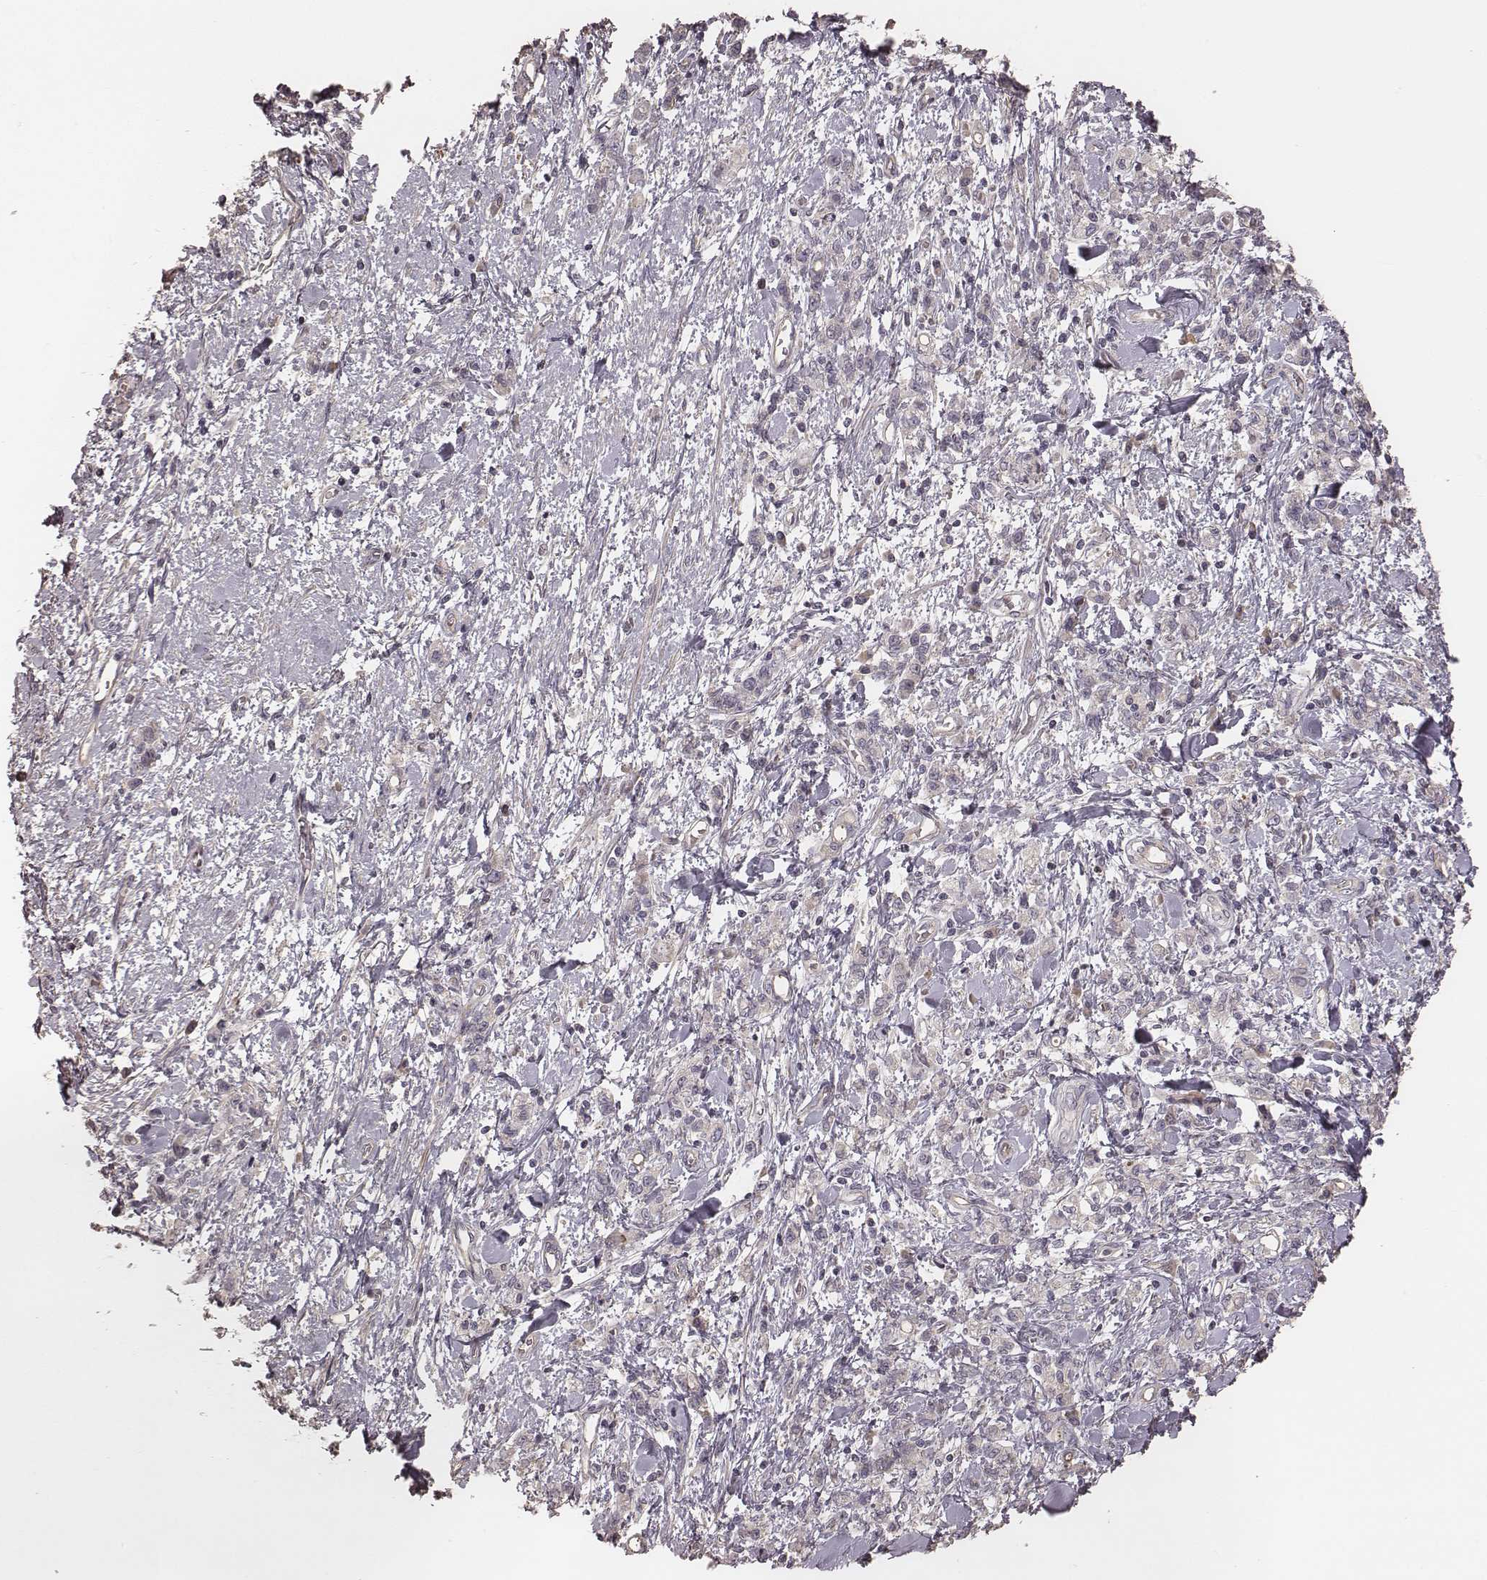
{"staining": {"intensity": "negative", "quantity": "none", "location": "none"}, "tissue": "stomach cancer", "cell_type": "Tumor cells", "image_type": "cancer", "snomed": [{"axis": "morphology", "description": "Adenocarcinoma, NOS"}, {"axis": "topography", "description": "Stomach"}], "caption": "A high-resolution image shows immunohistochemistry (IHC) staining of adenocarcinoma (stomach), which reveals no significant expression in tumor cells. Brightfield microscopy of immunohistochemistry (IHC) stained with DAB (3,3'-diaminobenzidine) (brown) and hematoxylin (blue), captured at high magnification.", "gene": "OTOGL", "patient": {"sex": "male", "age": 77}}